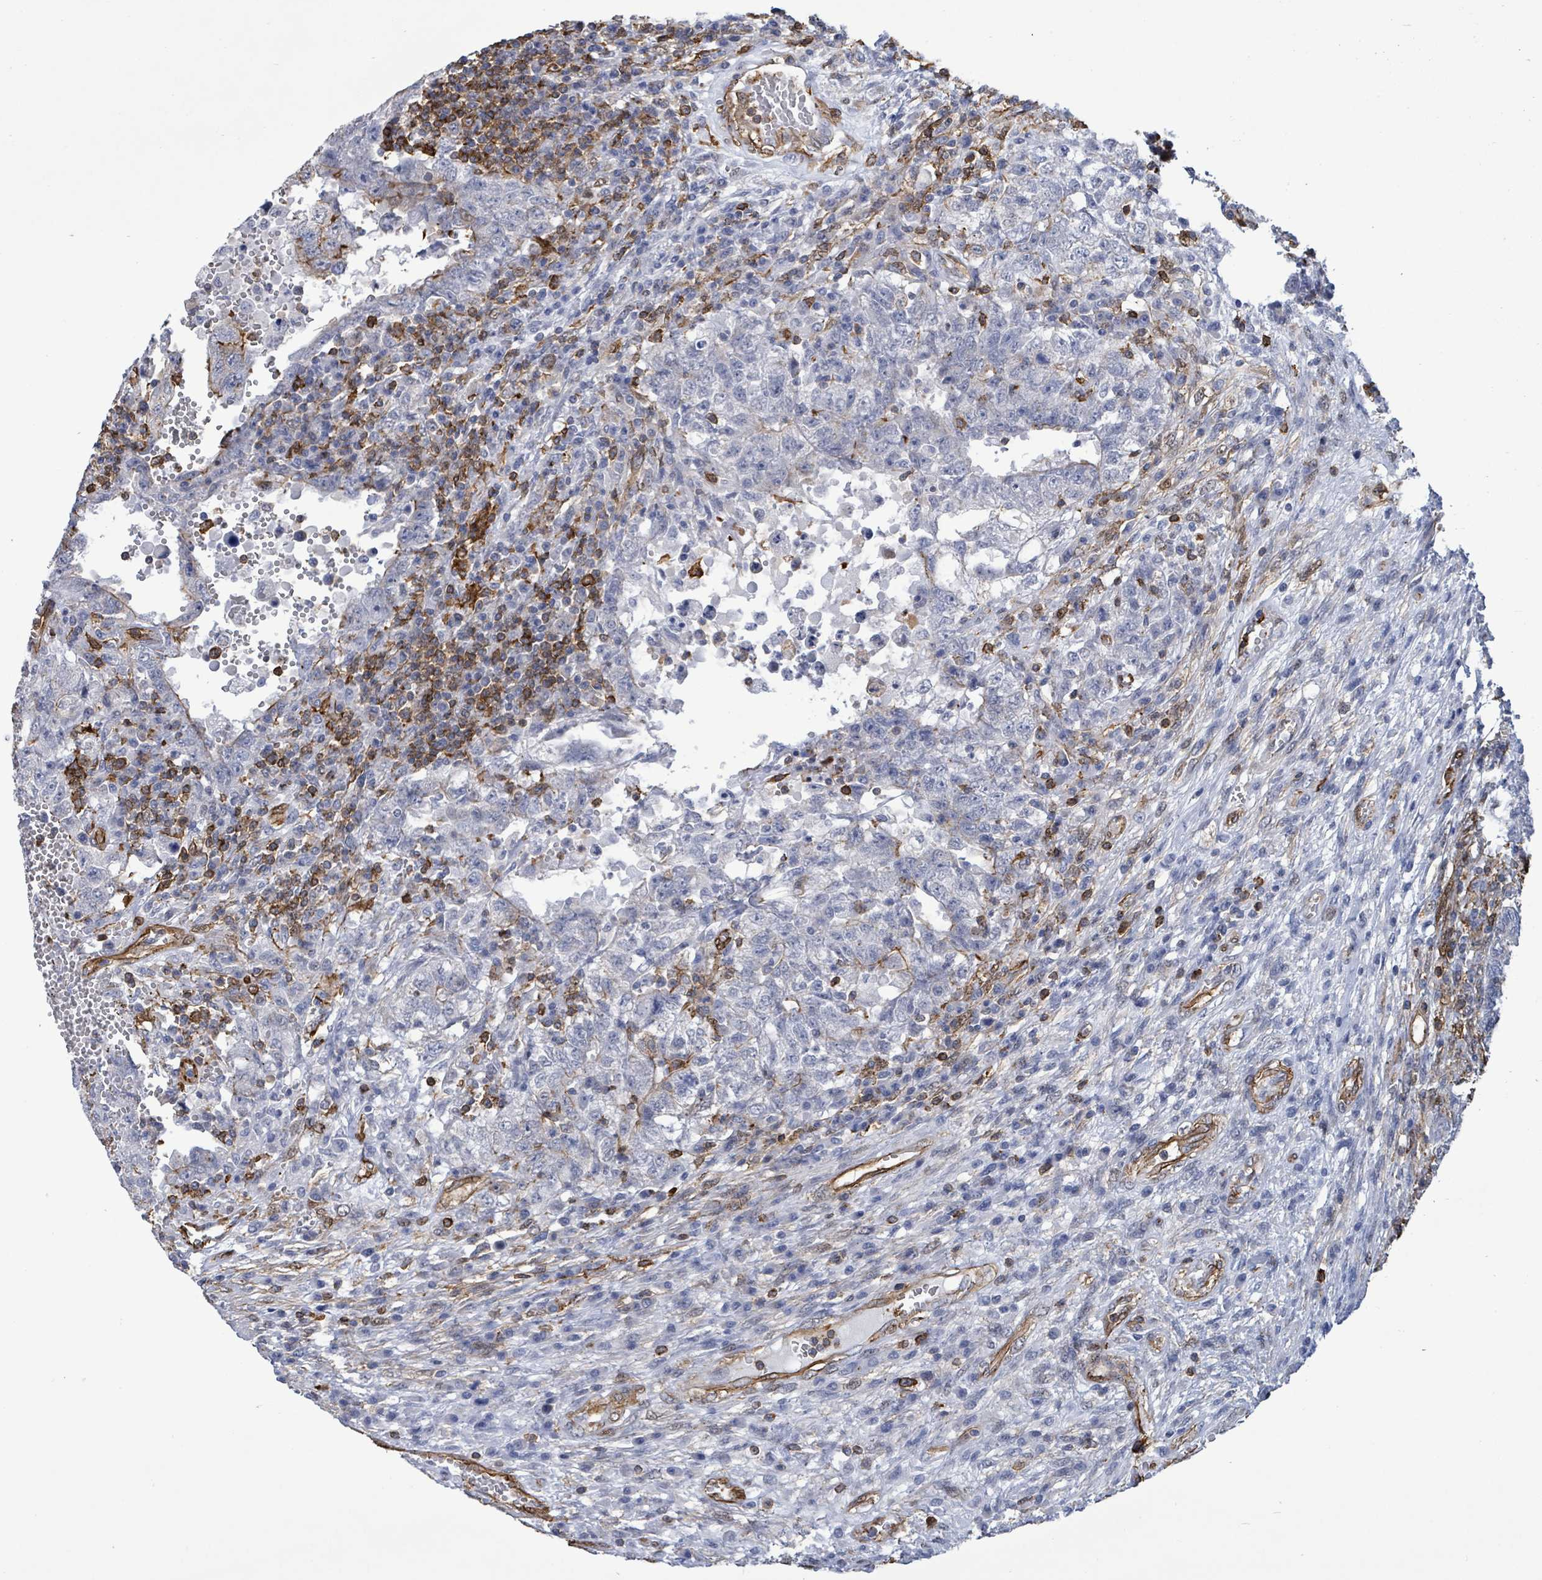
{"staining": {"intensity": "moderate", "quantity": "<25%", "location": "cytoplasmic/membranous"}, "tissue": "testis cancer", "cell_type": "Tumor cells", "image_type": "cancer", "snomed": [{"axis": "morphology", "description": "Carcinoma, Embryonal, NOS"}, {"axis": "topography", "description": "Testis"}], "caption": "An image of human testis cancer stained for a protein demonstrates moderate cytoplasmic/membranous brown staining in tumor cells. The staining was performed using DAB (3,3'-diaminobenzidine), with brown indicating positive protein expression. Nuclei are stained blue with hematoxylin.", "gene": "PRKRIP1", "patient": {"sex": "male", "age": 26}}